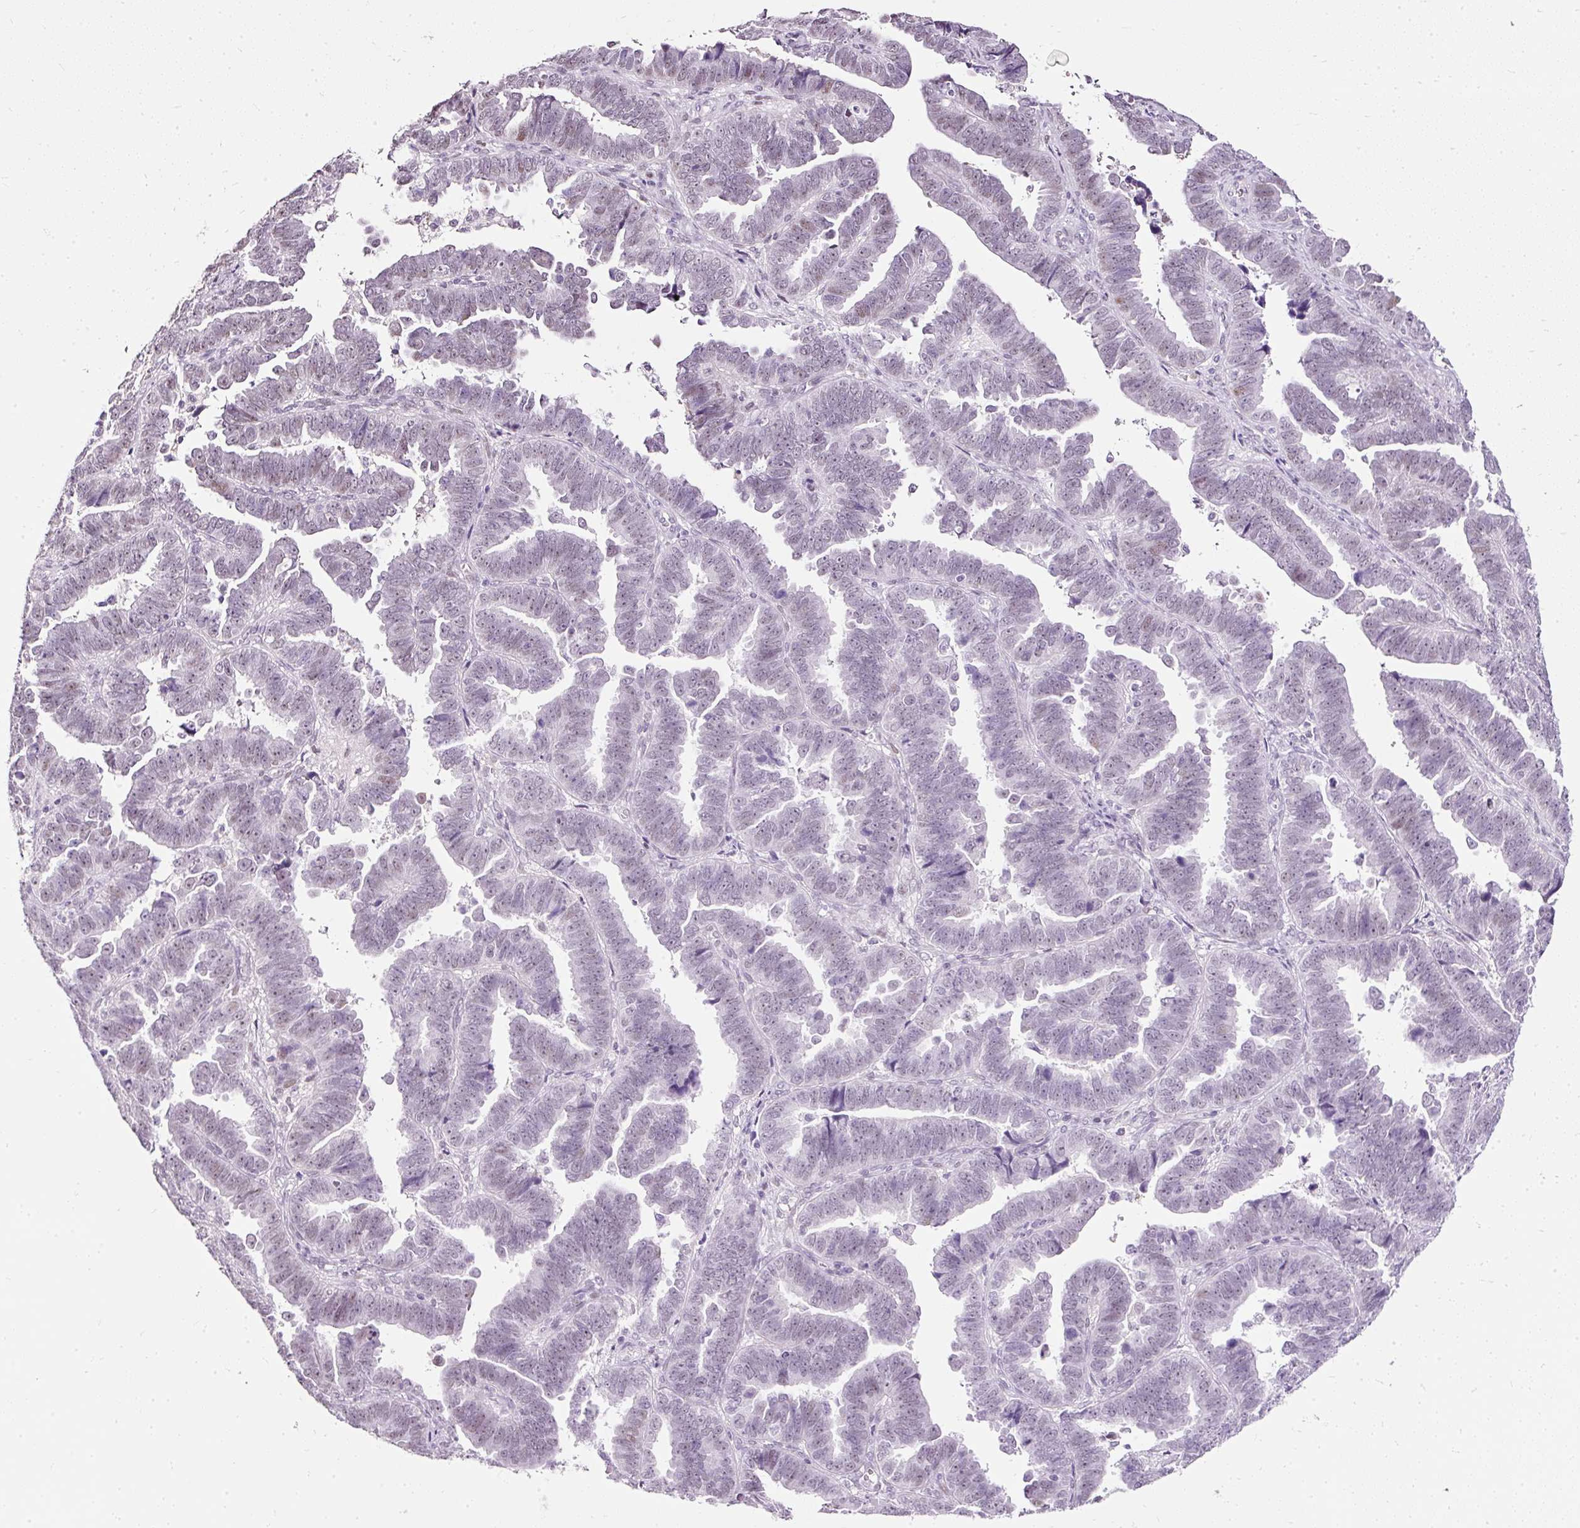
{"staining": {"intensity": "weak", "quantity": "25%-75%", "location": "nuclear"}, "tissue": "endometrial cancer", "cell_type": "Tumor cells", "image_type": "cancer", "snomed": [{"axis": "morphology", "description": "Adenocarcinoma, NOS"}, {"axis": "topography", "description": "Endometrium"}], "caption": "Immunohistochemistry image of neoplastic tissue: human endometrial cancer stained using immunohistochemistry (IHC) displays low levels of weak protein expression localized specifically in the nuclear of tumor cells, appearing as a nuclear brown color.", "gene": "PDE6B", "patient": {"sex": "female", "age": 75}}